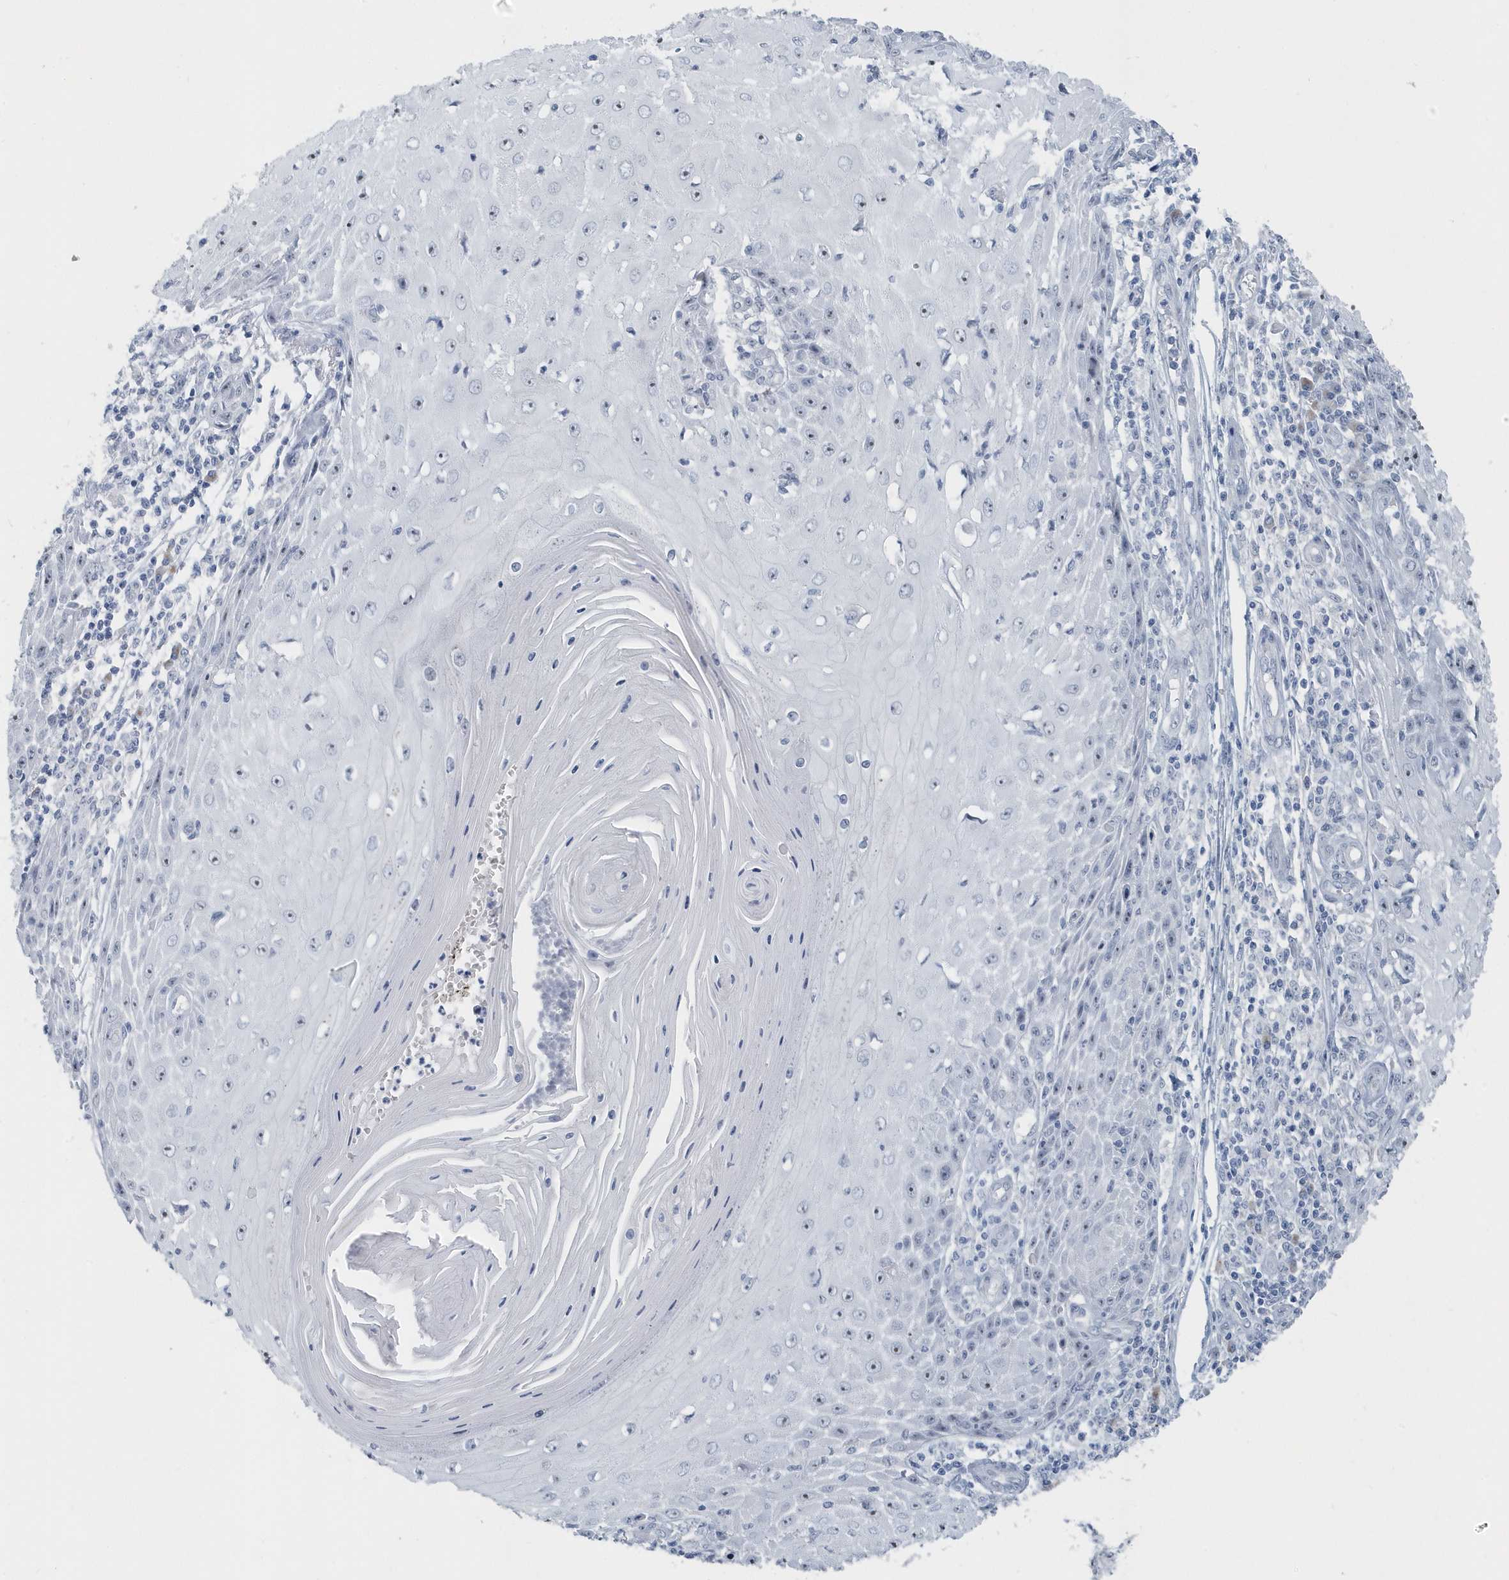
{"staining": {"intensity": "negative", "quantity": "none", "location": "none"}, "tissue": "skin cancer", "cell_type": "Tumor cells", "image_type": "cancer", "snomed": [{"axis": "morphology", "description": "Squamous cell carcinoma, NOS"}, {"axis": "topography", "description": "Skin"}], "caption": "Skin cancer (squamous cell carcinoma) was stained to show a protein in brown. There is no significant staining in tumor cells. (Brightfield microscopy of DAB (3,3'-diaminobenzidine) immunohistochemistry at high magnification).", "gene": "RPF2", "patient": {"sex": "female", "age": 73}}